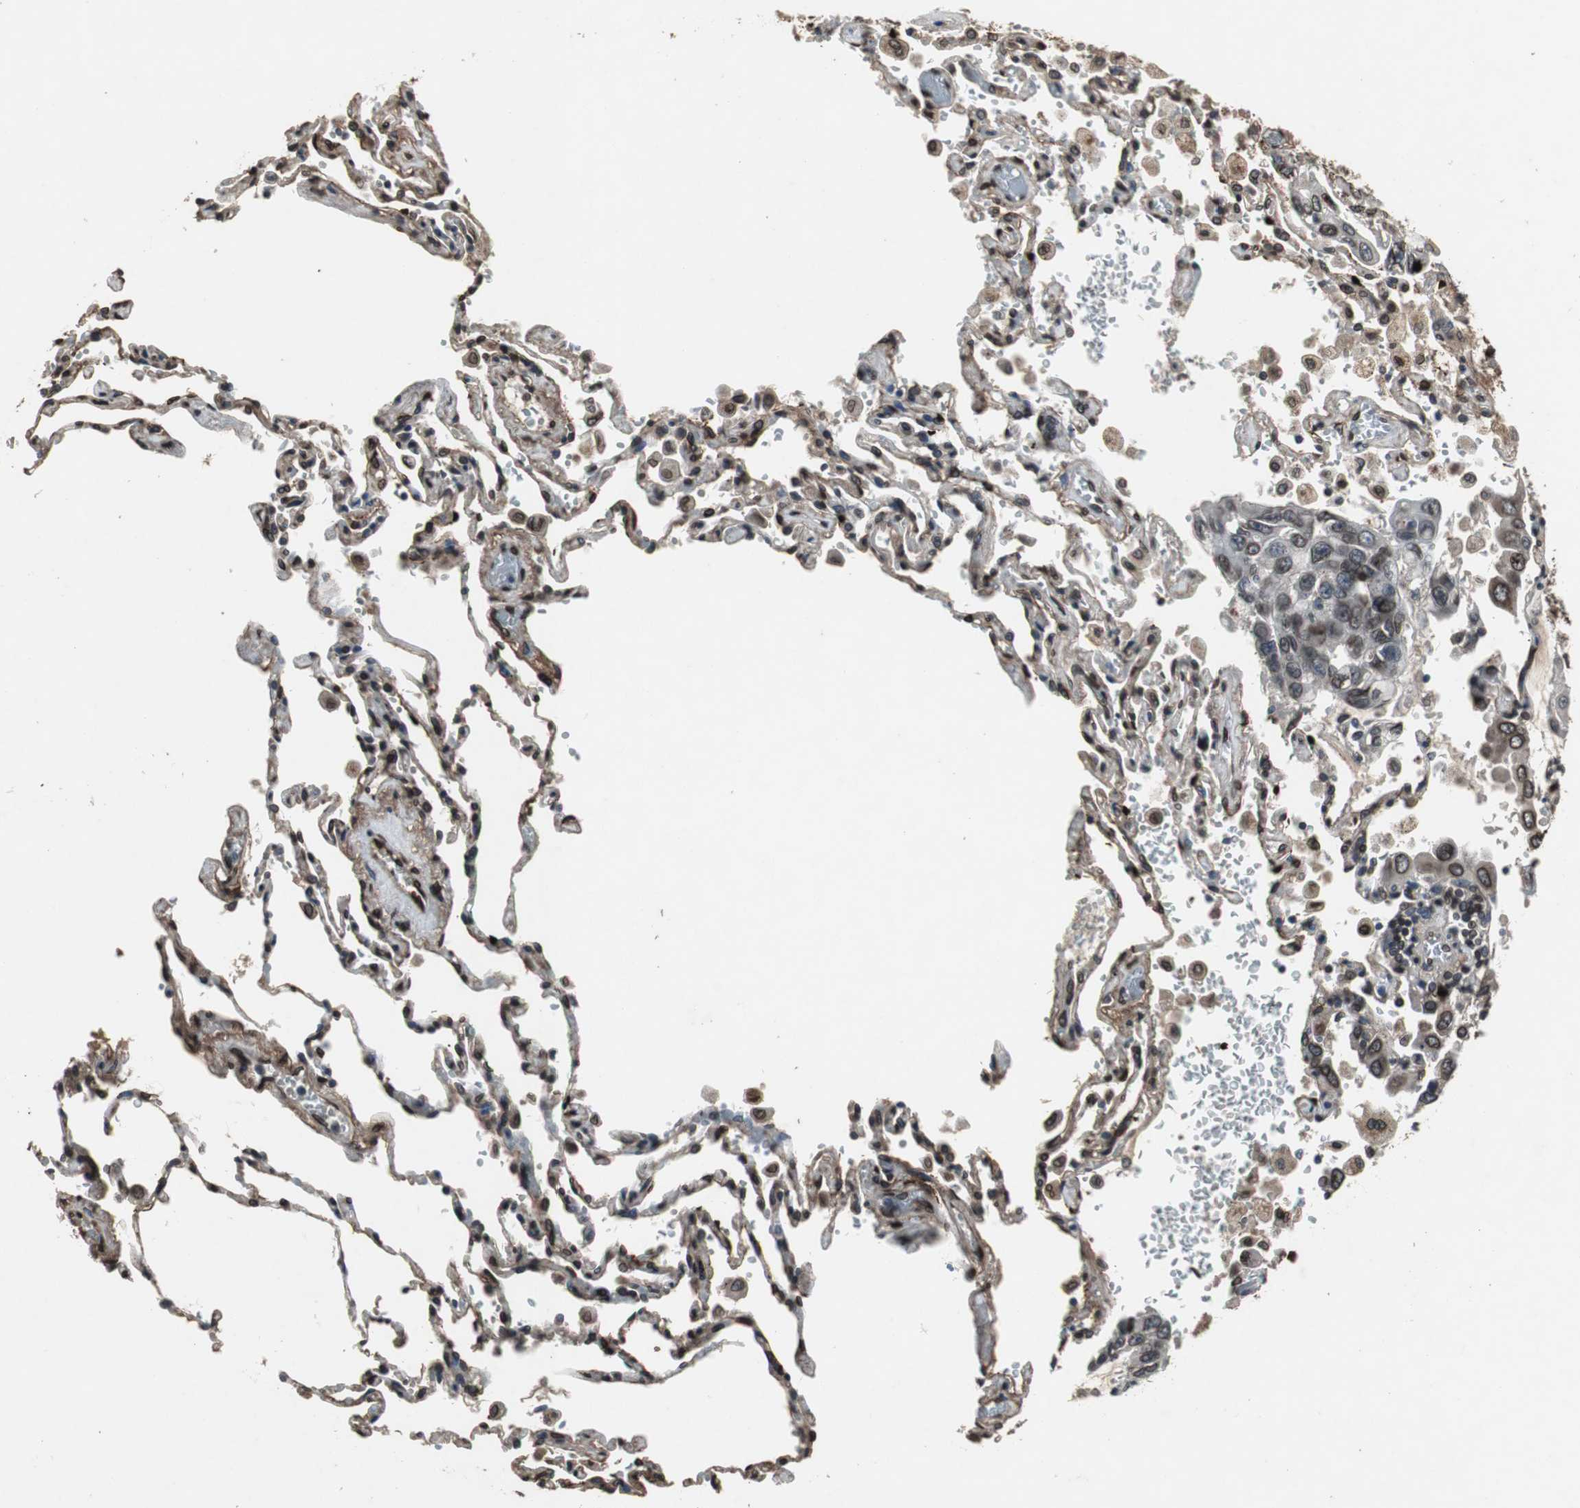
{"staining": {"intensity": "strong", "quantity": ">75%", "location": "cytoplasmic/membranous,nuclear"}, "tissue": "lung cancer", "cell_type": "Tumor cells", "image_type": "cancer", "snomed": [{"axis": "morphology", "description": "Adenocarcinoma, NOS"}, {"axis": "topography", "description": "Lung"}], "caption": "Human lung adenocarcinoma stained with a protein marker displays strong staining in tumor cells.", "gene": "LMNA", "patient": {"sex": "male", "age": 64}}